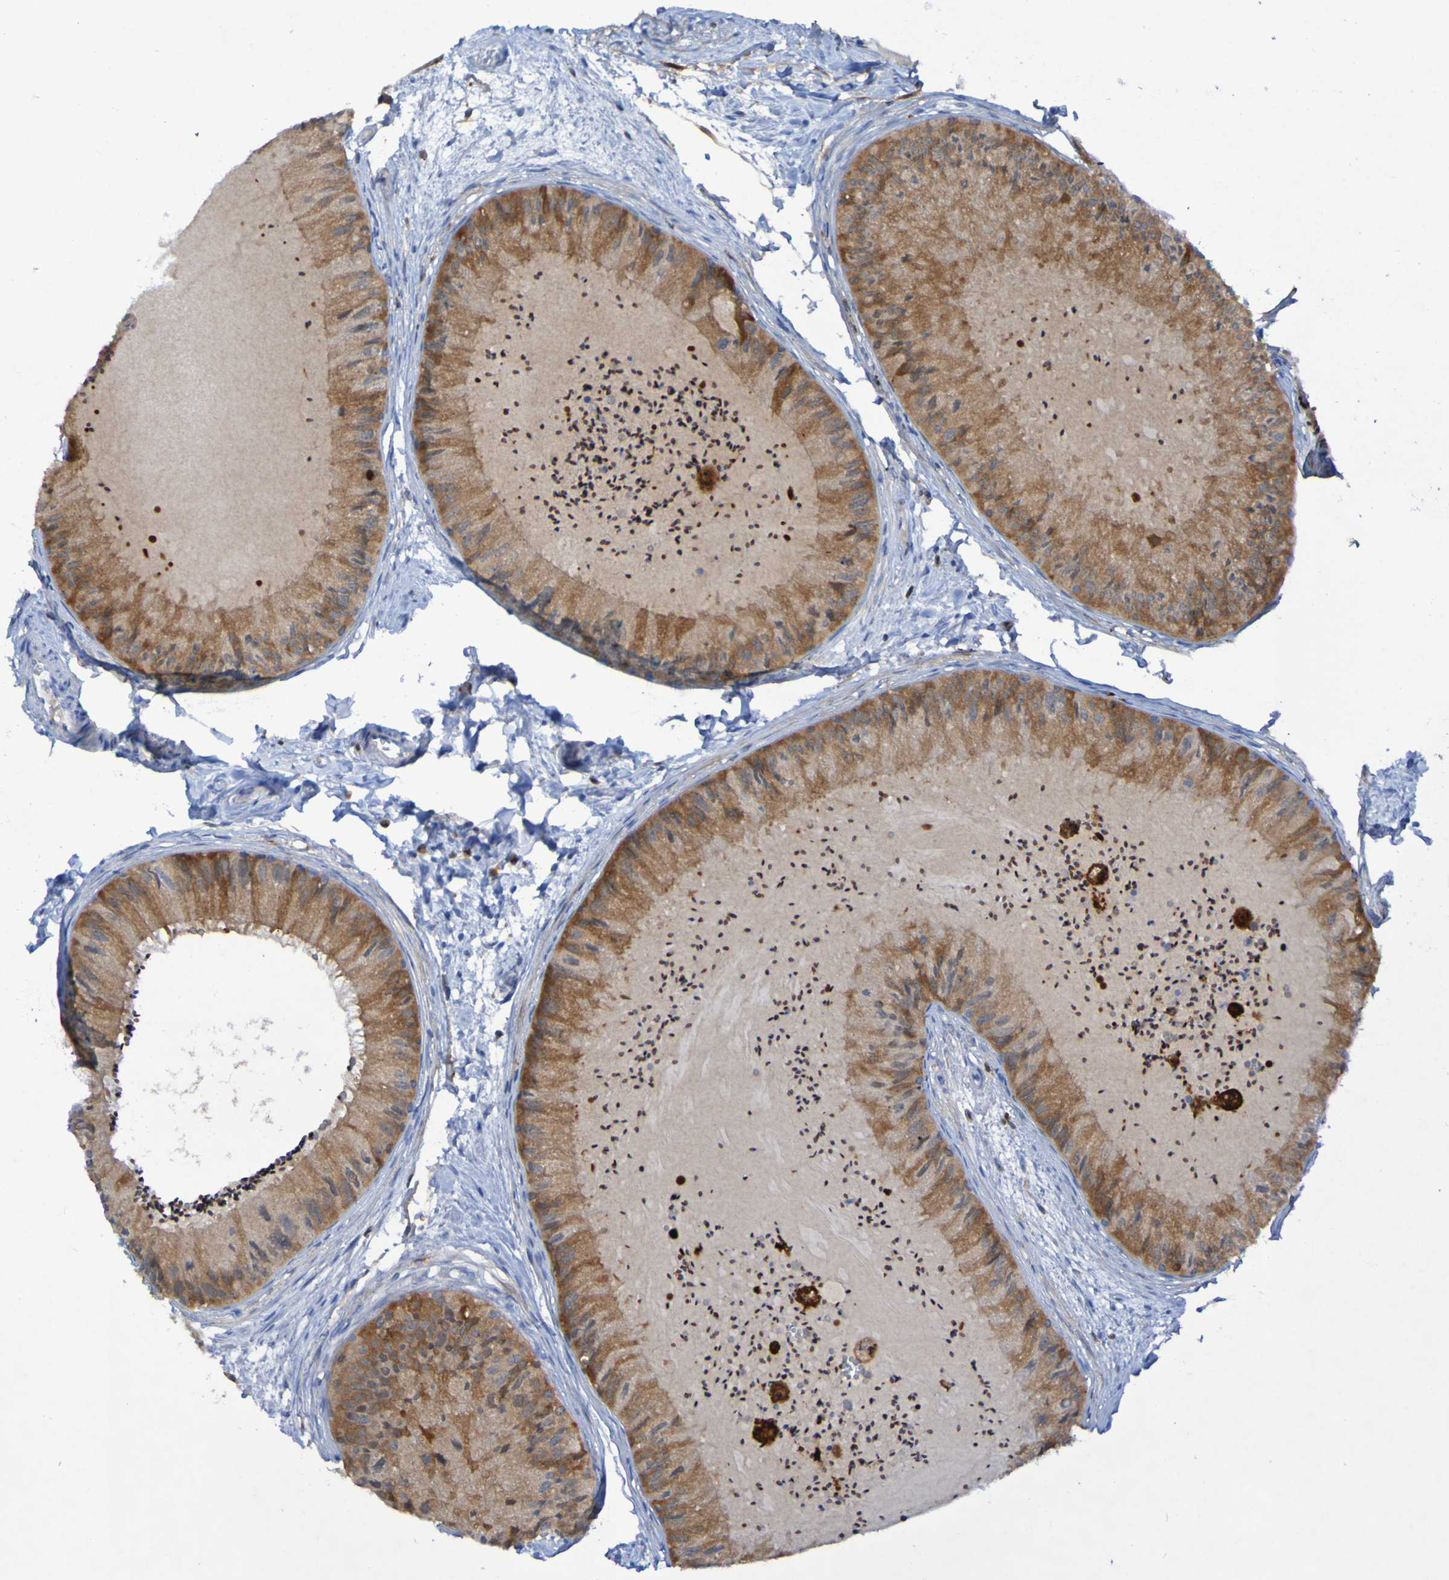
{"staining": {"intensity": "moderate", "quantity": ">75%", "location": "cytoplasmic/membranous"}, "tissue": "epididymis", "cell_type": "Glandular cells", "image_type": "normal", "snomed": [{"axis": "morphology", "description": "Normal tissue, NOS"}, {"axis": "topography", "description": "Epididymis"}], "caption": "Brown immunohistochemical staining in normal epididymis shows moderate cytoplasmic/membranous expression in approximately >75% of glandular cells. (Brightfield microscopy of DAB IHC at high magnification).", "gene": "MPPE1", "patient": {"sex": "male", "age": 31}}